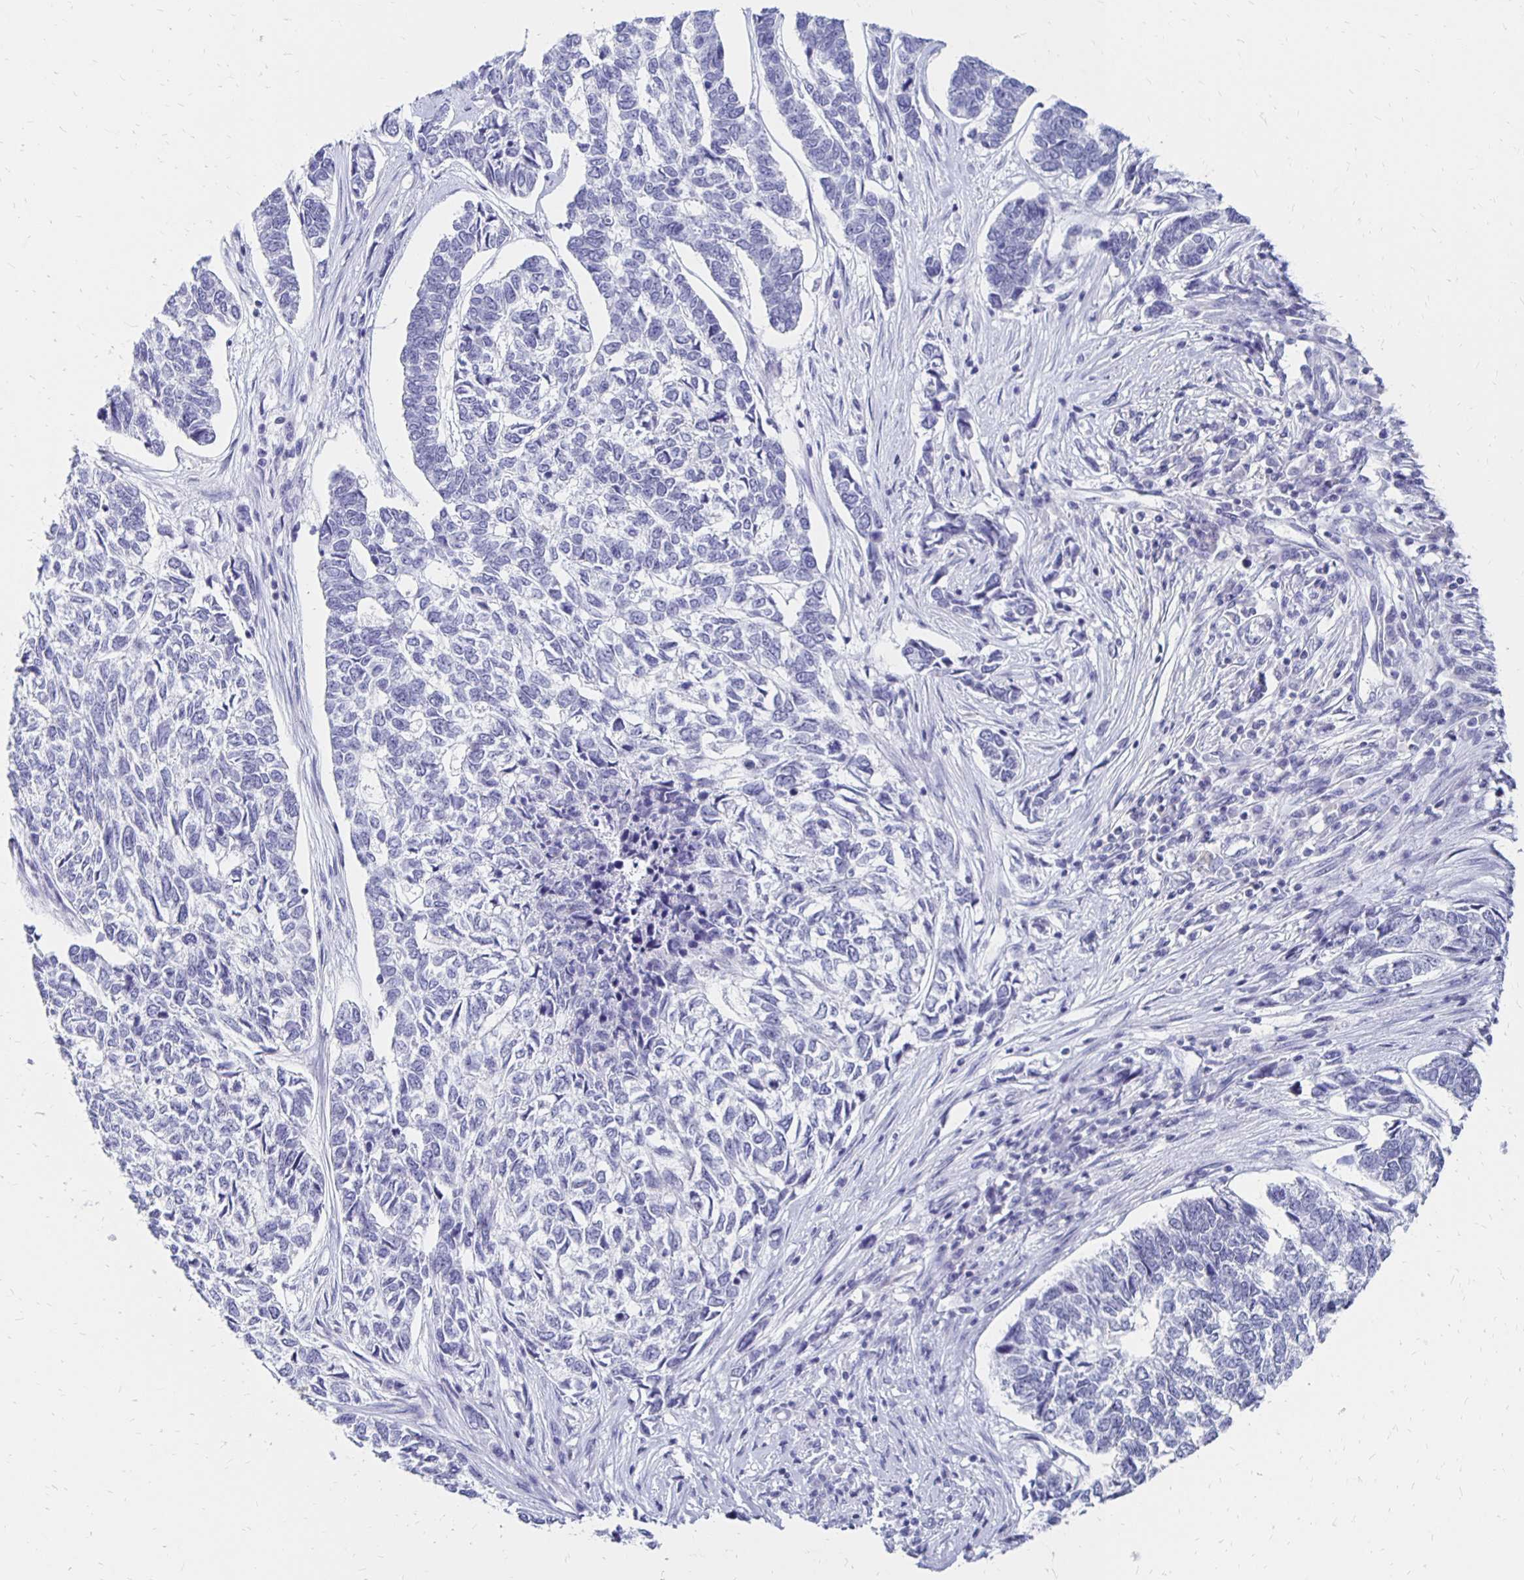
{"staining": {"intensity": "negative", "quantity": "none", "location": "none"}, "tissue": "skin cancer", "cell_type": "Tumor cells", "image_type": "cancer", "snomed": [{"axis": "morphology", "description": "Basal cell carcinoma"}, {"axis": "topography", "description": "Skin"}], "caption": "High power microscopy histopathology image of an IHC photomicrograph of skin cancer, revealing no significant expression in tumor cells.", "gene": "SYT2", "patient": {"sex": "female", "age": 65}}